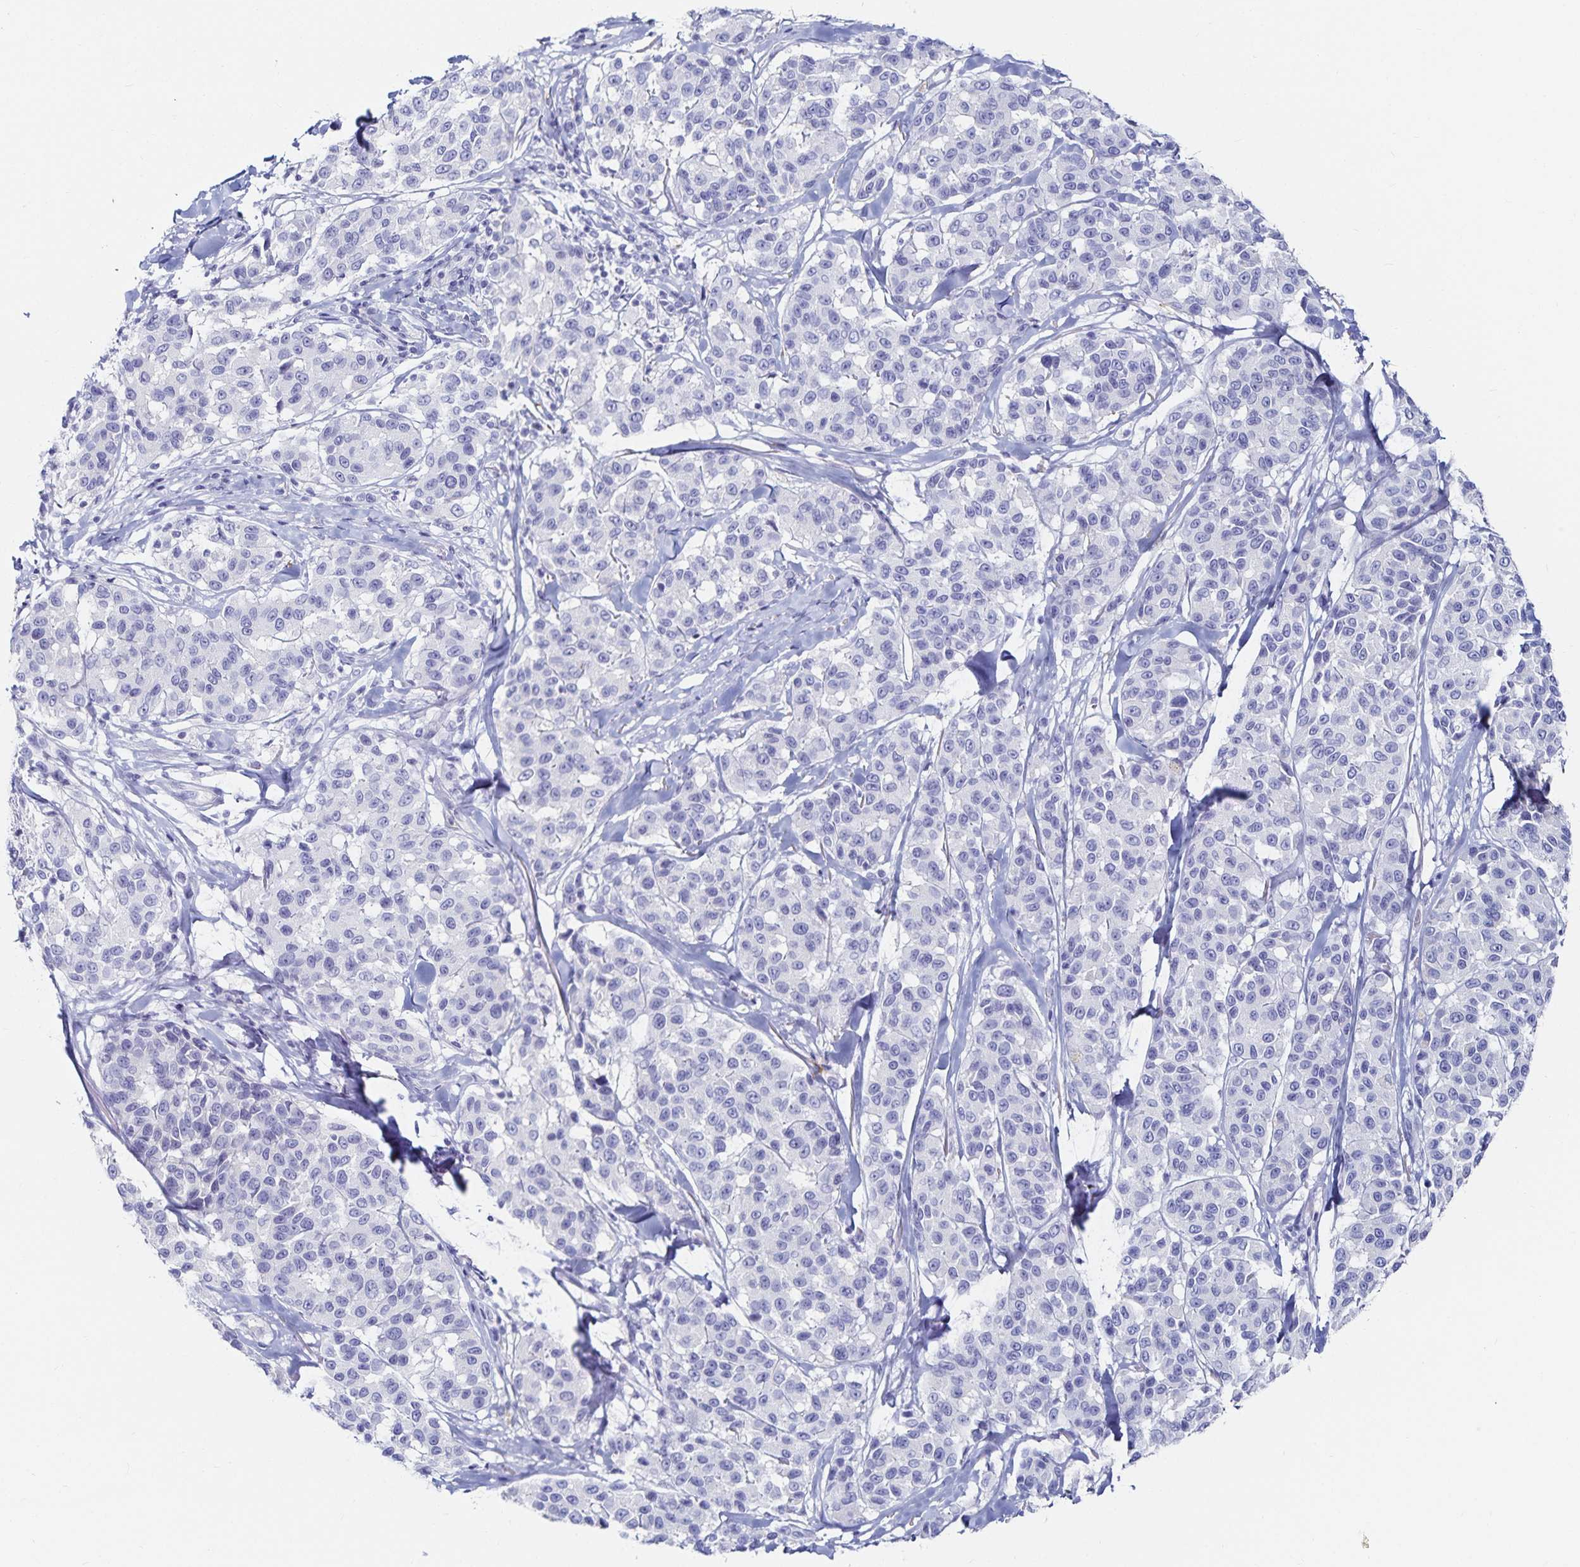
{"staining": {"intensity": "negative", "quantity": "none", "location": "none"}, "tissue": "melanoma", "cell_type": "Tumor cells", "image_type": "cancer", "snomed": [{"axis": "morphology", "description": "Malignant melanoma, NOS"}, {"axis": "topography", "description": "Skin"}], "caption": "Tumor cells are negative for brown protein staining in melanoma.", "gene": "TNIP1", "patient": {"sex": "female", "age": 66}}